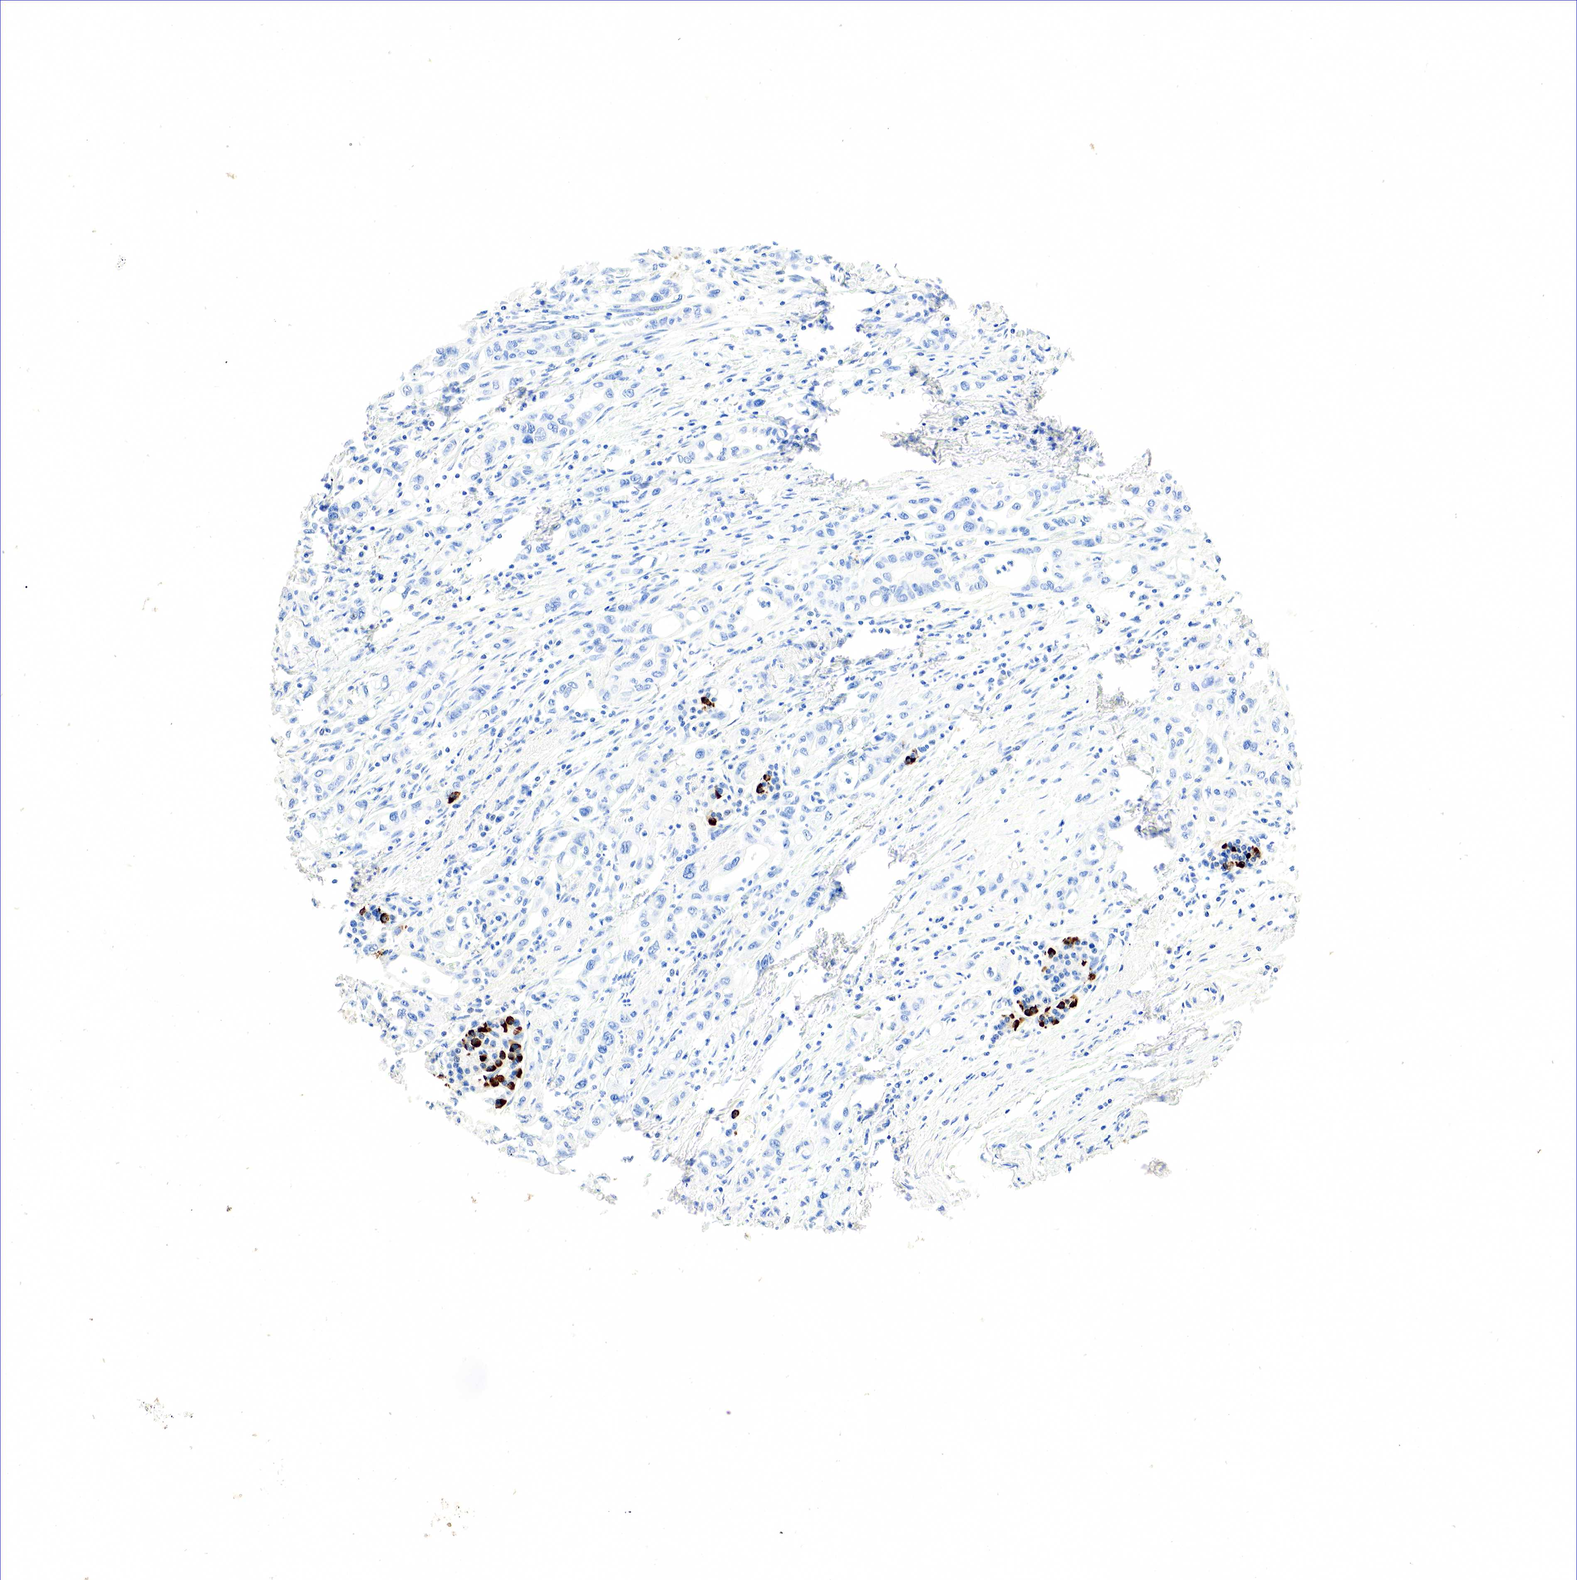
{"staining": {"intensity": "negative", "quantity": "none", "location": "none"}, "tissue": "pancreatic cancer", "cell_type": "Tumor cells", "image_type": "cancer", "snomed": [{"axis": "morphology", "description": "Adenocarcinoma, NOS"}, {"axis": "topography", "description": "Pancreas"}], "caption": "DAB immunohistochemical staining of human pancreatic cancer (adenocarcinoma) exhibits no significant staining in tumor cells.", "gene": "SST", "patient": {"sex": "female", "age": 57}}